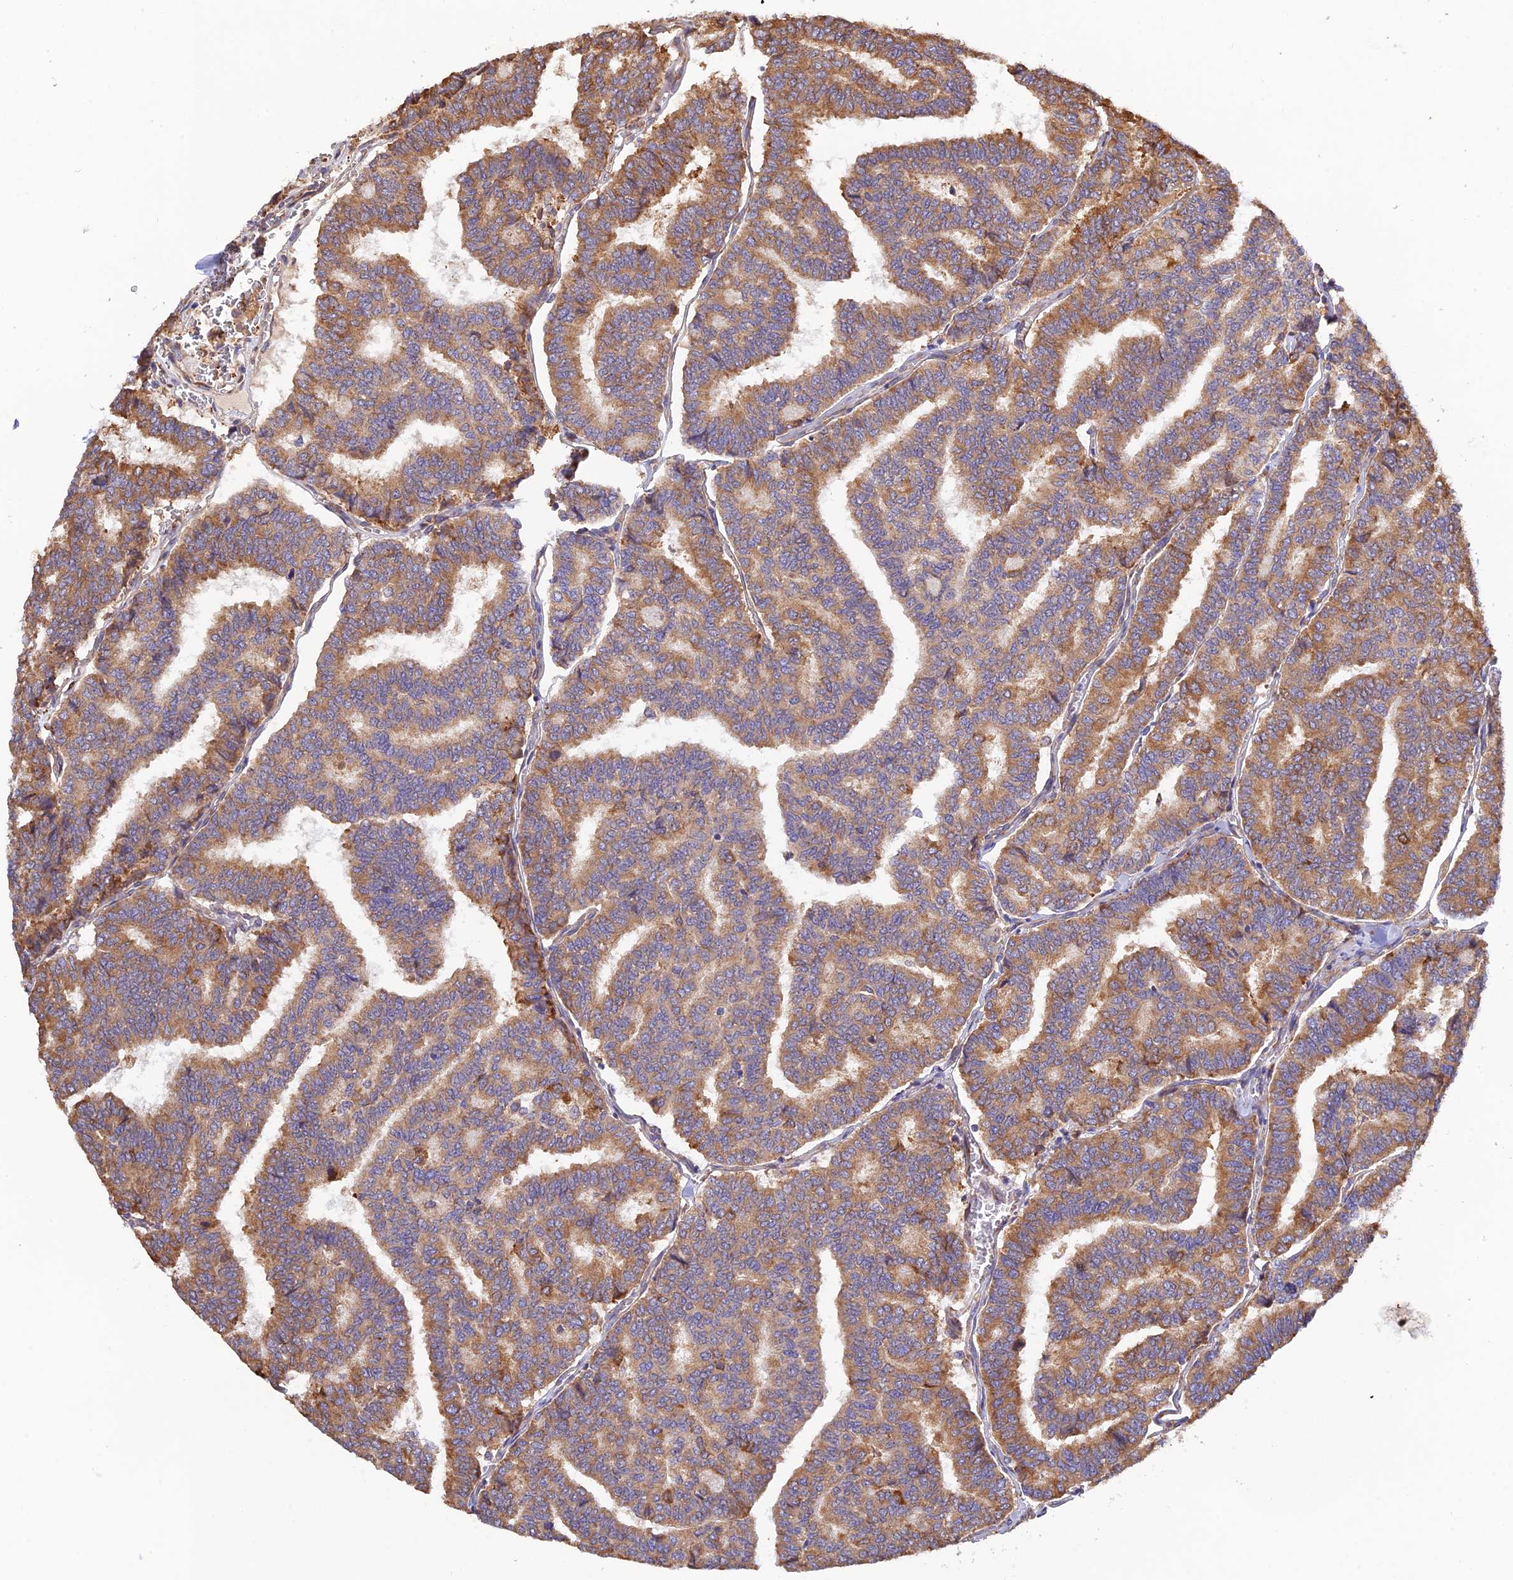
{"staining": {"intensity": "moderate", "quantity": ">75%", "location": "cytoplasmic/membranous"}, "tissue": "thyroid cancer", "cell_type": "Tumor cells", "image_type": "cancer", "snomed": [{"axis": "morphology", "description": "Papillary adenocarcinoma, NOS"}, {"axis": "topography", "description": "Thyroid gland"}], "caption": "Protein staining by IHC displays moderate cytoplasmic/membranous positivity in about >75% of tumor cells in thyroid cancer (papillary adenocarcinoma). The protein is shown in brown color, while the nuclei are stained blue.", "gene": "RPL5", "patient": {"sex": "female", "age": 35}}